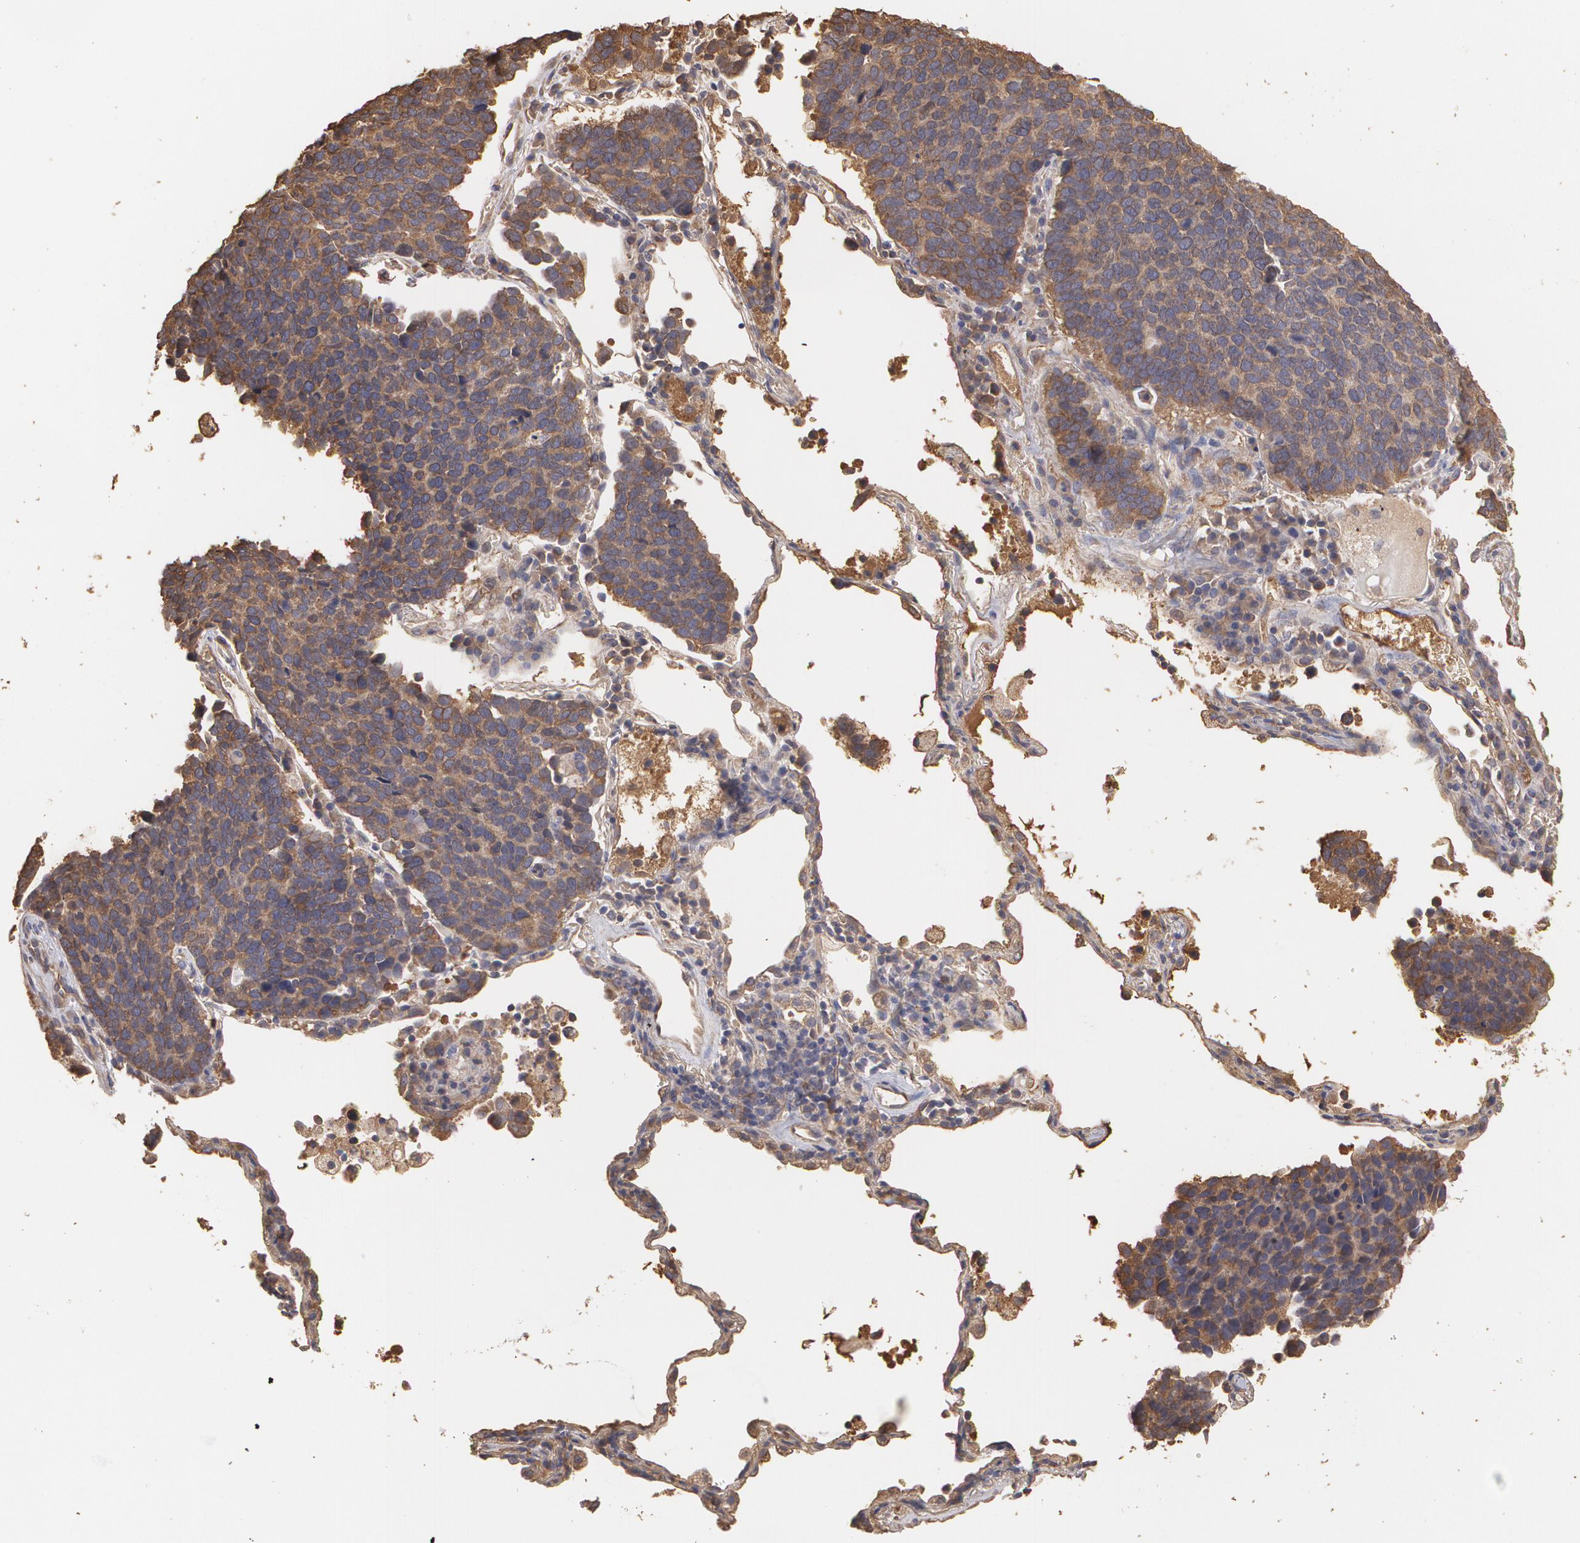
{"staining": {"intensity": "moderate", "quantity": ">75%", "location": "cytoplasmic/membranous"}, "tissue": "lung cancer", "cell_type": "Tumor cells", "image_type": "cancer", "snomed": [{"axis": "morphology", "description": "Neoplasm, malignant, NOS"}, {"axis": "topography", "description": "Lung"}], "caption": "Immunohistochemical staining of human lung cancer exhibits moderate cytoplasmic/membranous protein positivity in approximately >75% of tumor cells. (Stains: DAB (3,3'-diaminobenzidine) in brown, nuclei in blue, Microscopy: brightfield microscopy at high magnification).", "gene": "PON1", "patient": {"sex": "female", "age": 75}}